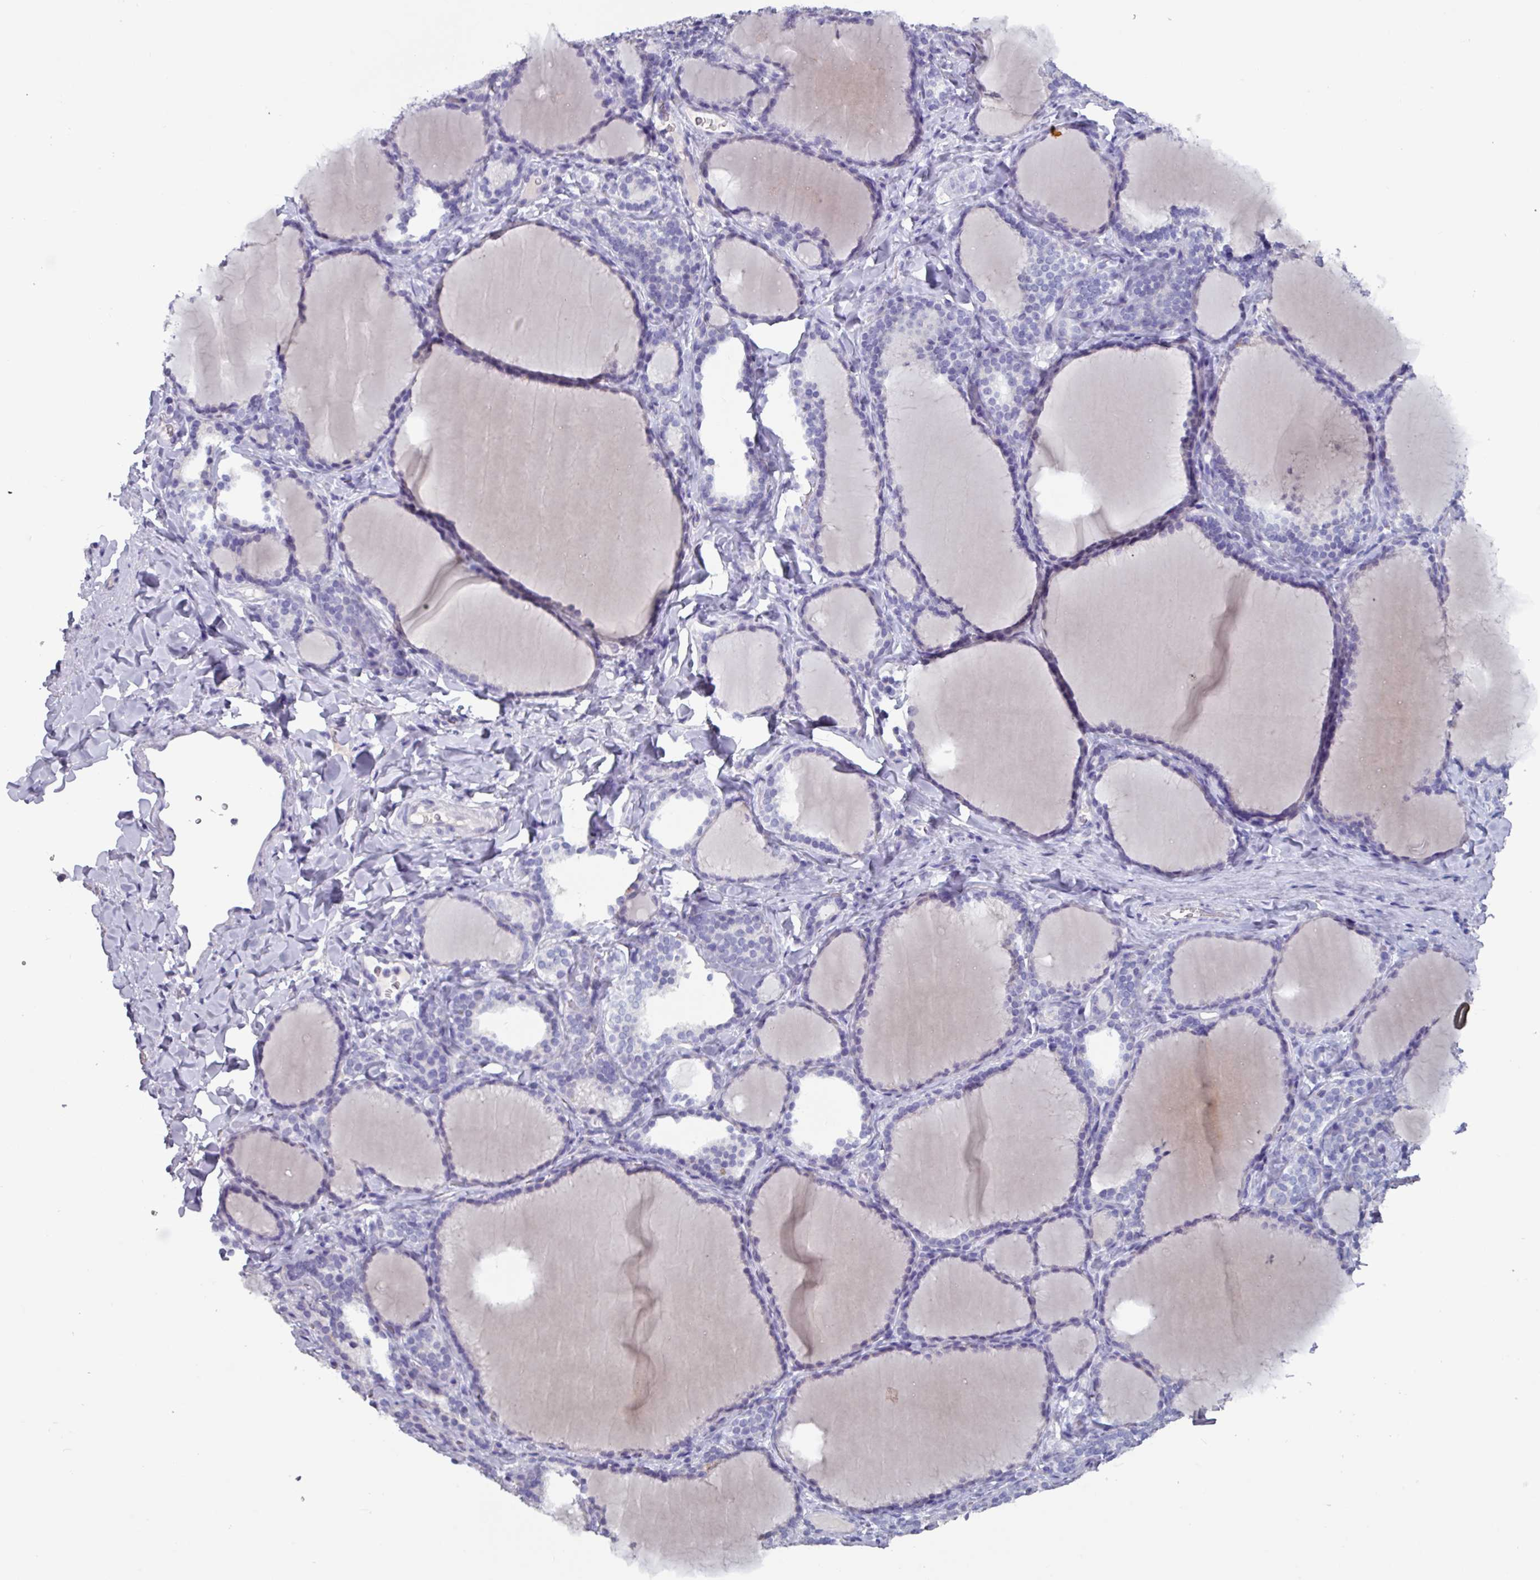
{"staining": {"intensity": "negative", "quantity": "none", "location": "none"}, "tissue": "thyroid gland", "cell_type": "Glandular cells", "image_type": "normal", "snomed": [{"axis": "morphology", "description": "Normal tissue, NOS"}, {"axis": "topography", "description": "Thyroid gland"}], "caption": "A photomicrograph of thyroid gland stained for a protein displays no brown staining in glandular cells.", "gene": "OR2T10", "patient": {"sex": "female", "age": 31}}